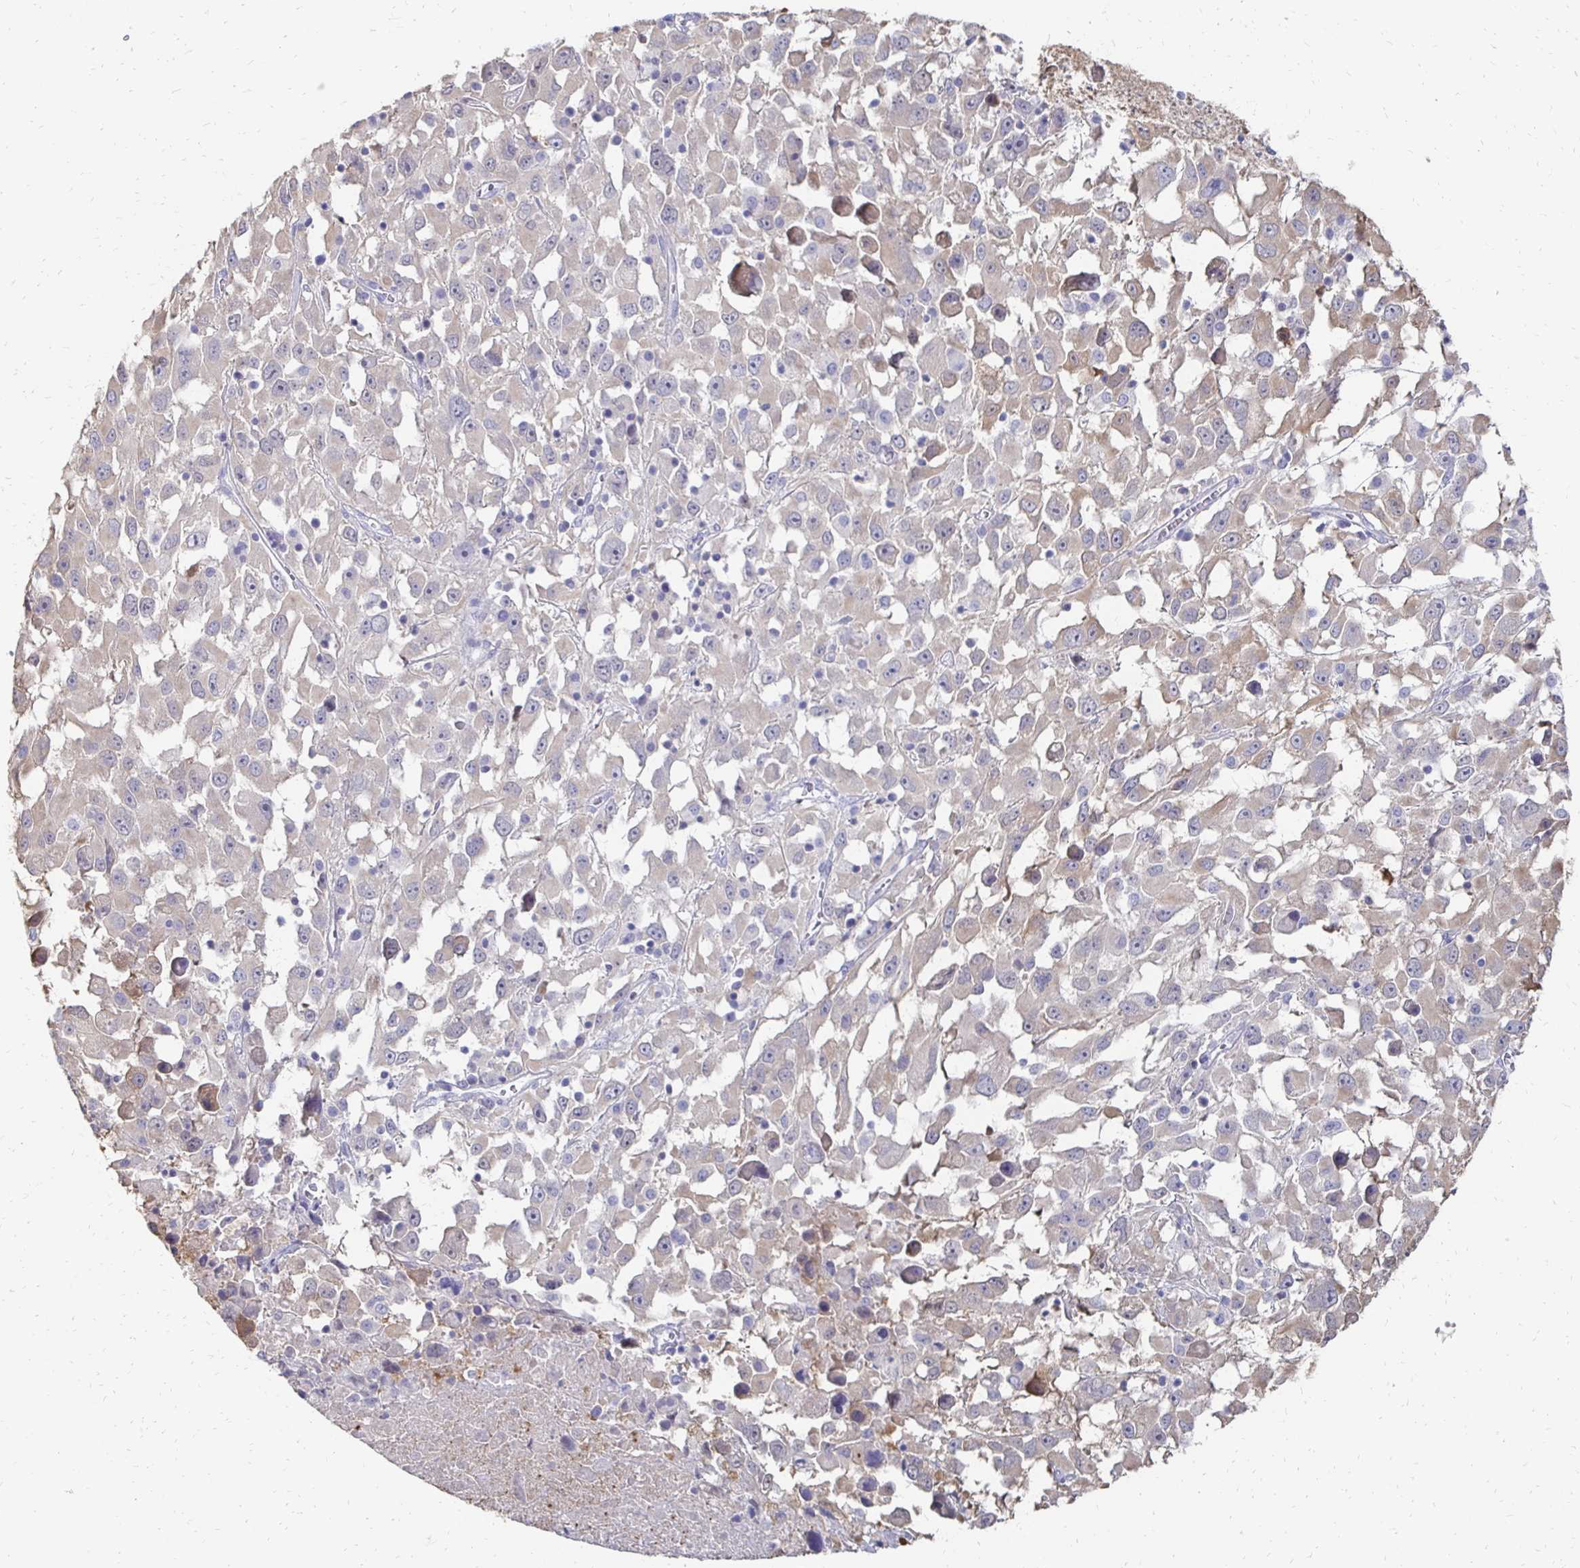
{"staining": {"intensity": "weak", "quantity": "<25%", "location": "cytoplasmic/membranous"}, "tissue": "melanoma", "cell_type": "Tumor cells", "image_type": "cancer", "snomed": [{"axis": "morphology", "description": "Malignant melanoma, Metastatic site"}, {"axis": "topography", "description": "Soft tissue"}], "caption": "This is a histopathology image of immunohistochemistry staining of malignant melanoma (metastatic site), which shows no staining in tumor cells.", "gene": "SYCP3", "patient": {"sex": "male", "age": 50}}